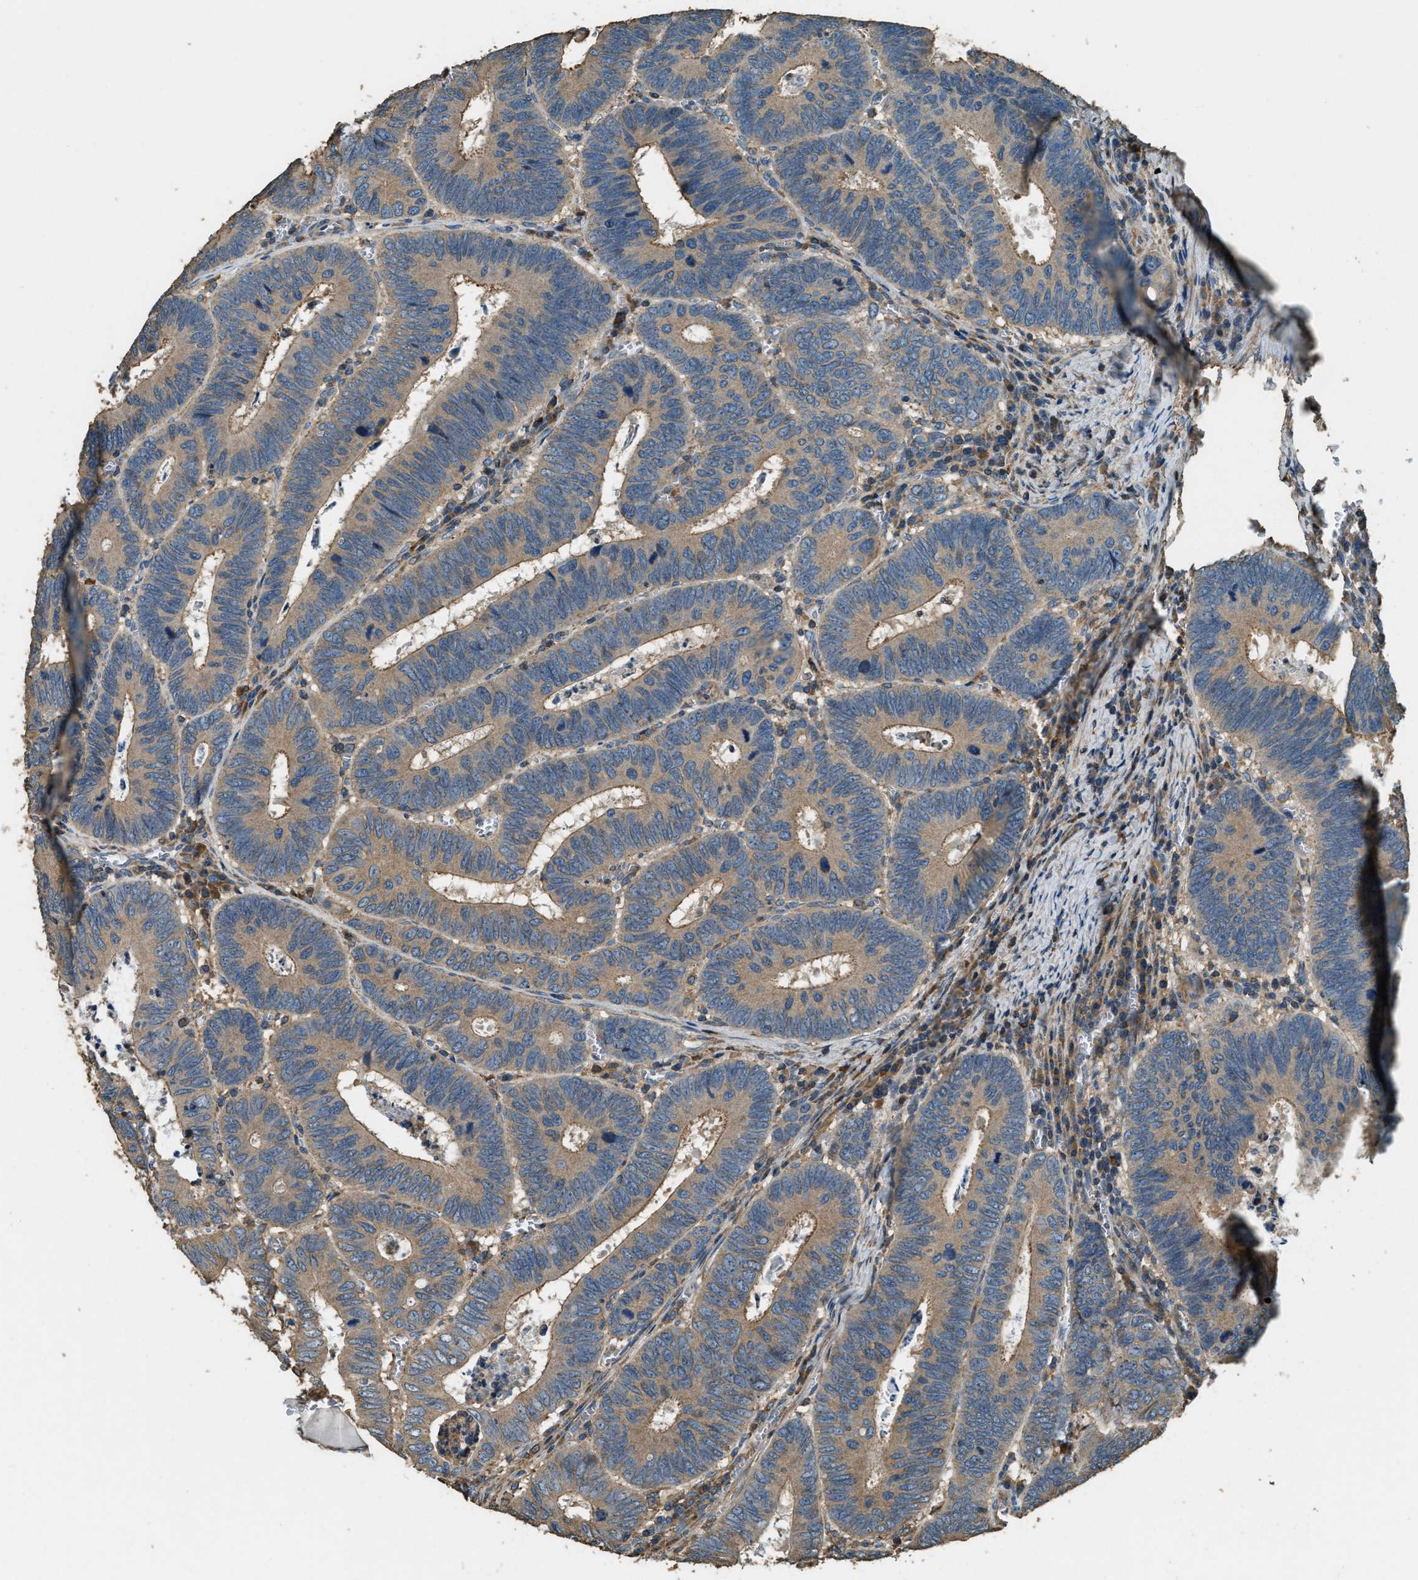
{"staining": {"intensity": "moderate", "quantity": ">75%", "location": "cytoplasmic/membranous"}, "tissue": "colorectal cancer", "cell_type": "Tumor cells", "image_type": "cancer", "snomed": [{"axis": "morphology", "description": "Inflammation, NOS"}, {"axis": "morphology", "description": "Adenocarcinoma, NOS"}, {"axis": "topography", "description": "Colon"}], "caption": "Adenocarcinoma (colorectal) stained for a protein demonstrates moderate cytoplasmic/membranous positivity in tumor cells. Using DAB (3,3'-diaminobenzidine) (brown) and hematoxylin (blue) stains, captured at high magnification using brightfield microscopy.", "gene": "ERGIC1", "patient": {"sex": "male", "age": 72}}